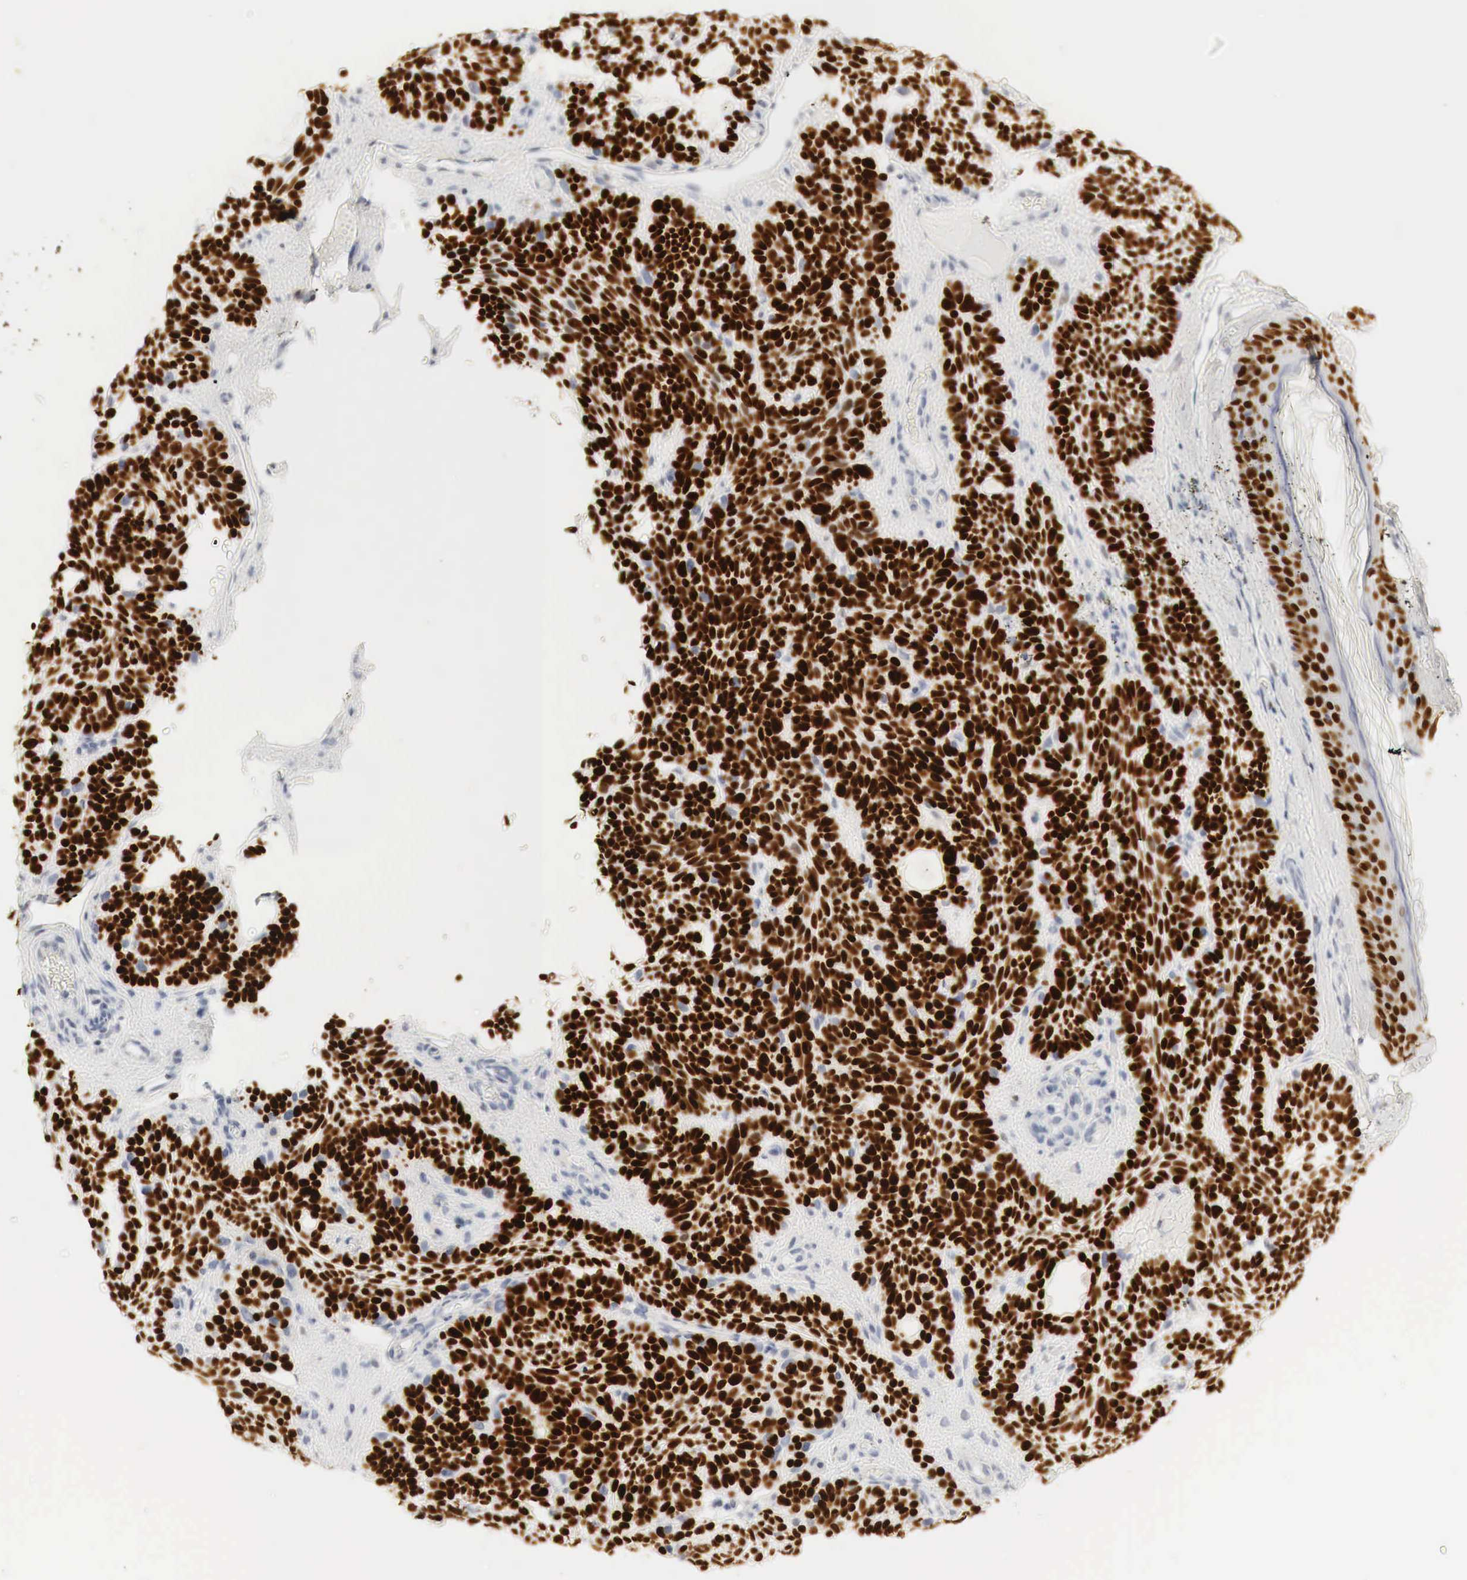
{"staining": {"intensity": "strong", "quantity": ">75%", "location": "nuclear"}, "tissue": "skin cancer", "cell_type": "Tumor cells", "image_type": "cancer", "snomed": [{"axis": "morphology", "description": "Basal cell carcinoma"}, {"axis": "topography", "description": "Skin"}], "caption": "About >75% of tumor cells in human skin basal cell carcinoma display strong nuclear protein staining as visualized by brown immunohistochemical staining.", "gene": "TP63", "patient": {"sex": "male", "age": 44}}